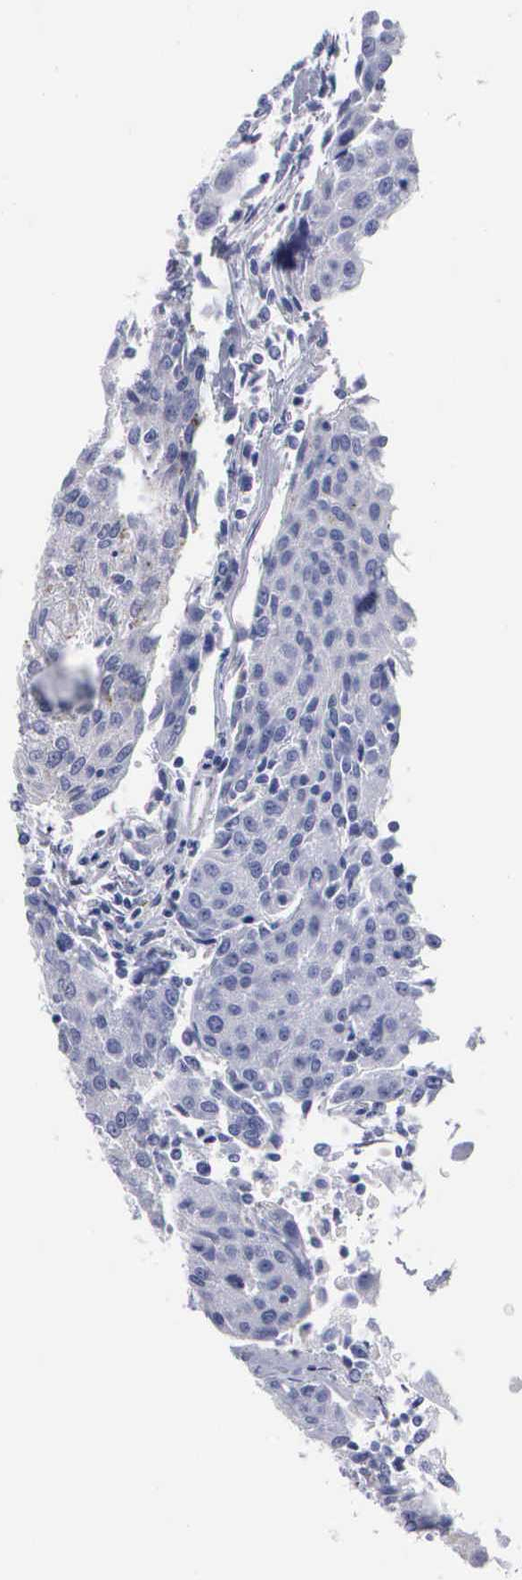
{"staining": {"intensity": "negative", "quantity": "none", "location": "none"}, "tissue": "urothelial cancer", "cell_type": "Tumor cells", "image_type": "cancer", "snomed": [{"axis": "morphology", "description": "Urothelial carcinoma, High grade"}, {"axis": "topography", "description": "Urinary bladder"}], "caption": "Urothelial cancer stained for a protein using IHC shows no expression tumor cells.", "gene": "CTSL", "patient": {"sex": "female", "age": 85}}